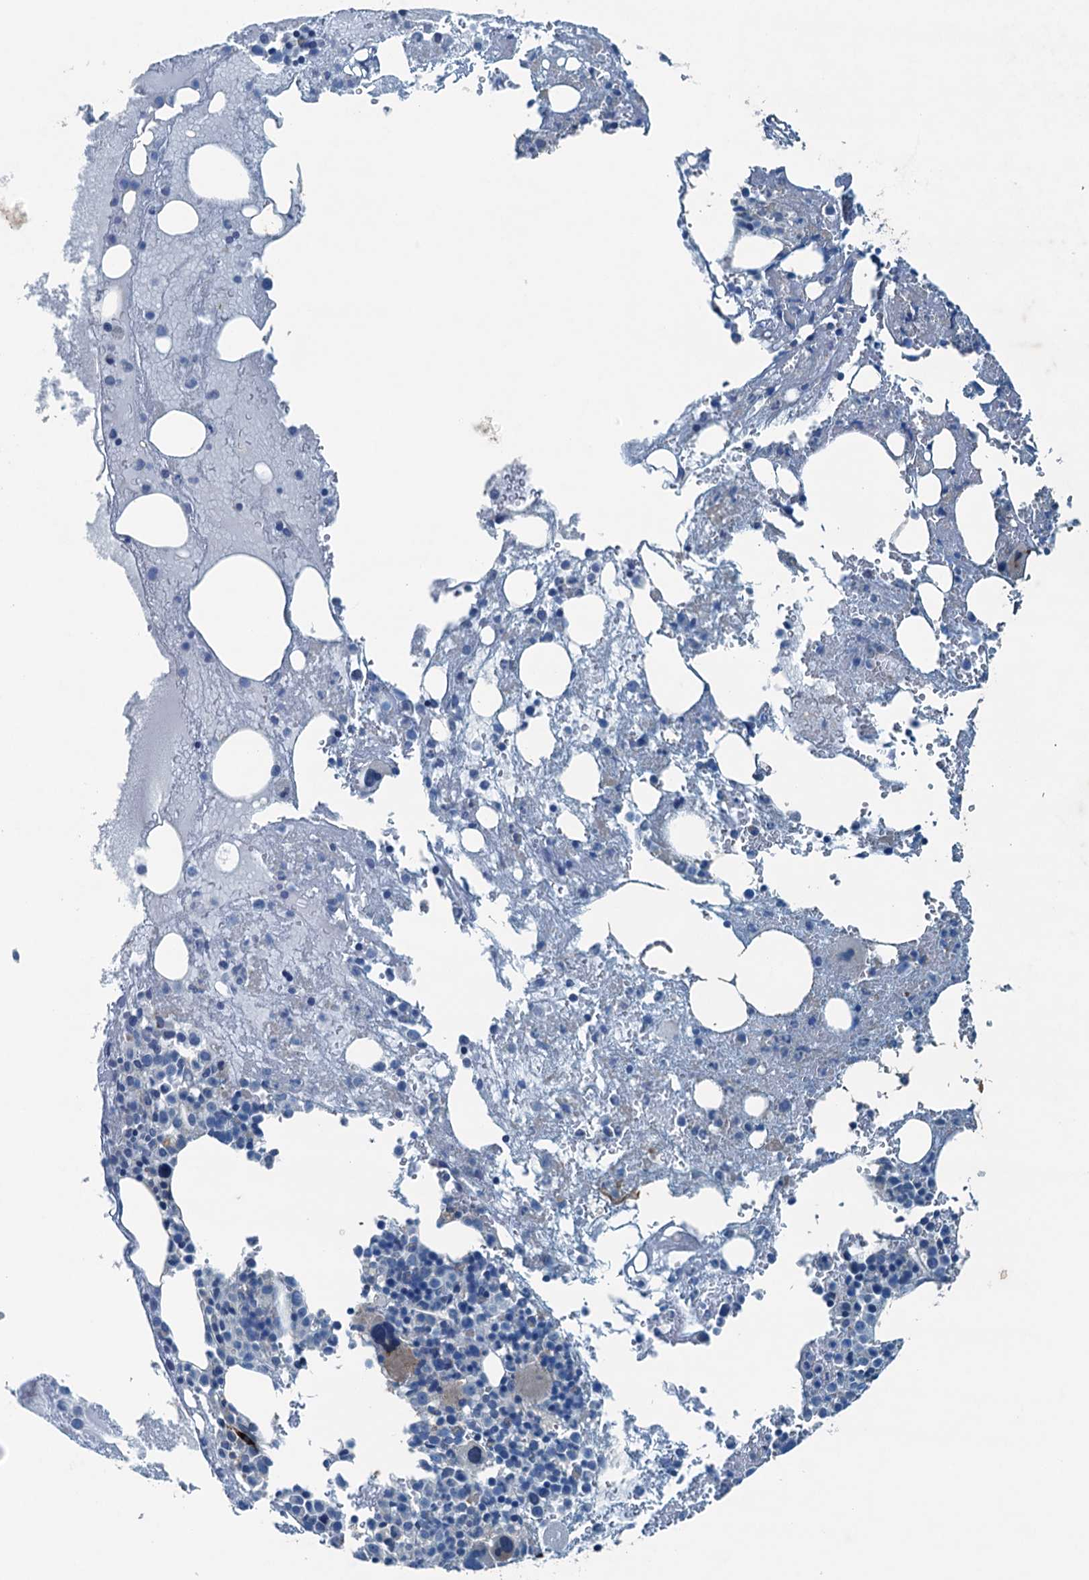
{"staining": {"intensity": "negative", "quantity": "none", "location": "none"}, "tissue": "bone marrow", "cell_type": "Hematopoietic cells", "image_type": "normal", "snomed": [{"axis": "morphology", "description": "Normal tissue, NOS"}, {"axis": "topography", "description": "Bone marrow"}], "caption": "Immunohistochemistry image of benign bone marrow: human bone marrow stained with DAB displays no significant protein staining in hematopoietic cells.", "gene": "CBLIF", "patient": {"sex": "male", "age": 61}}